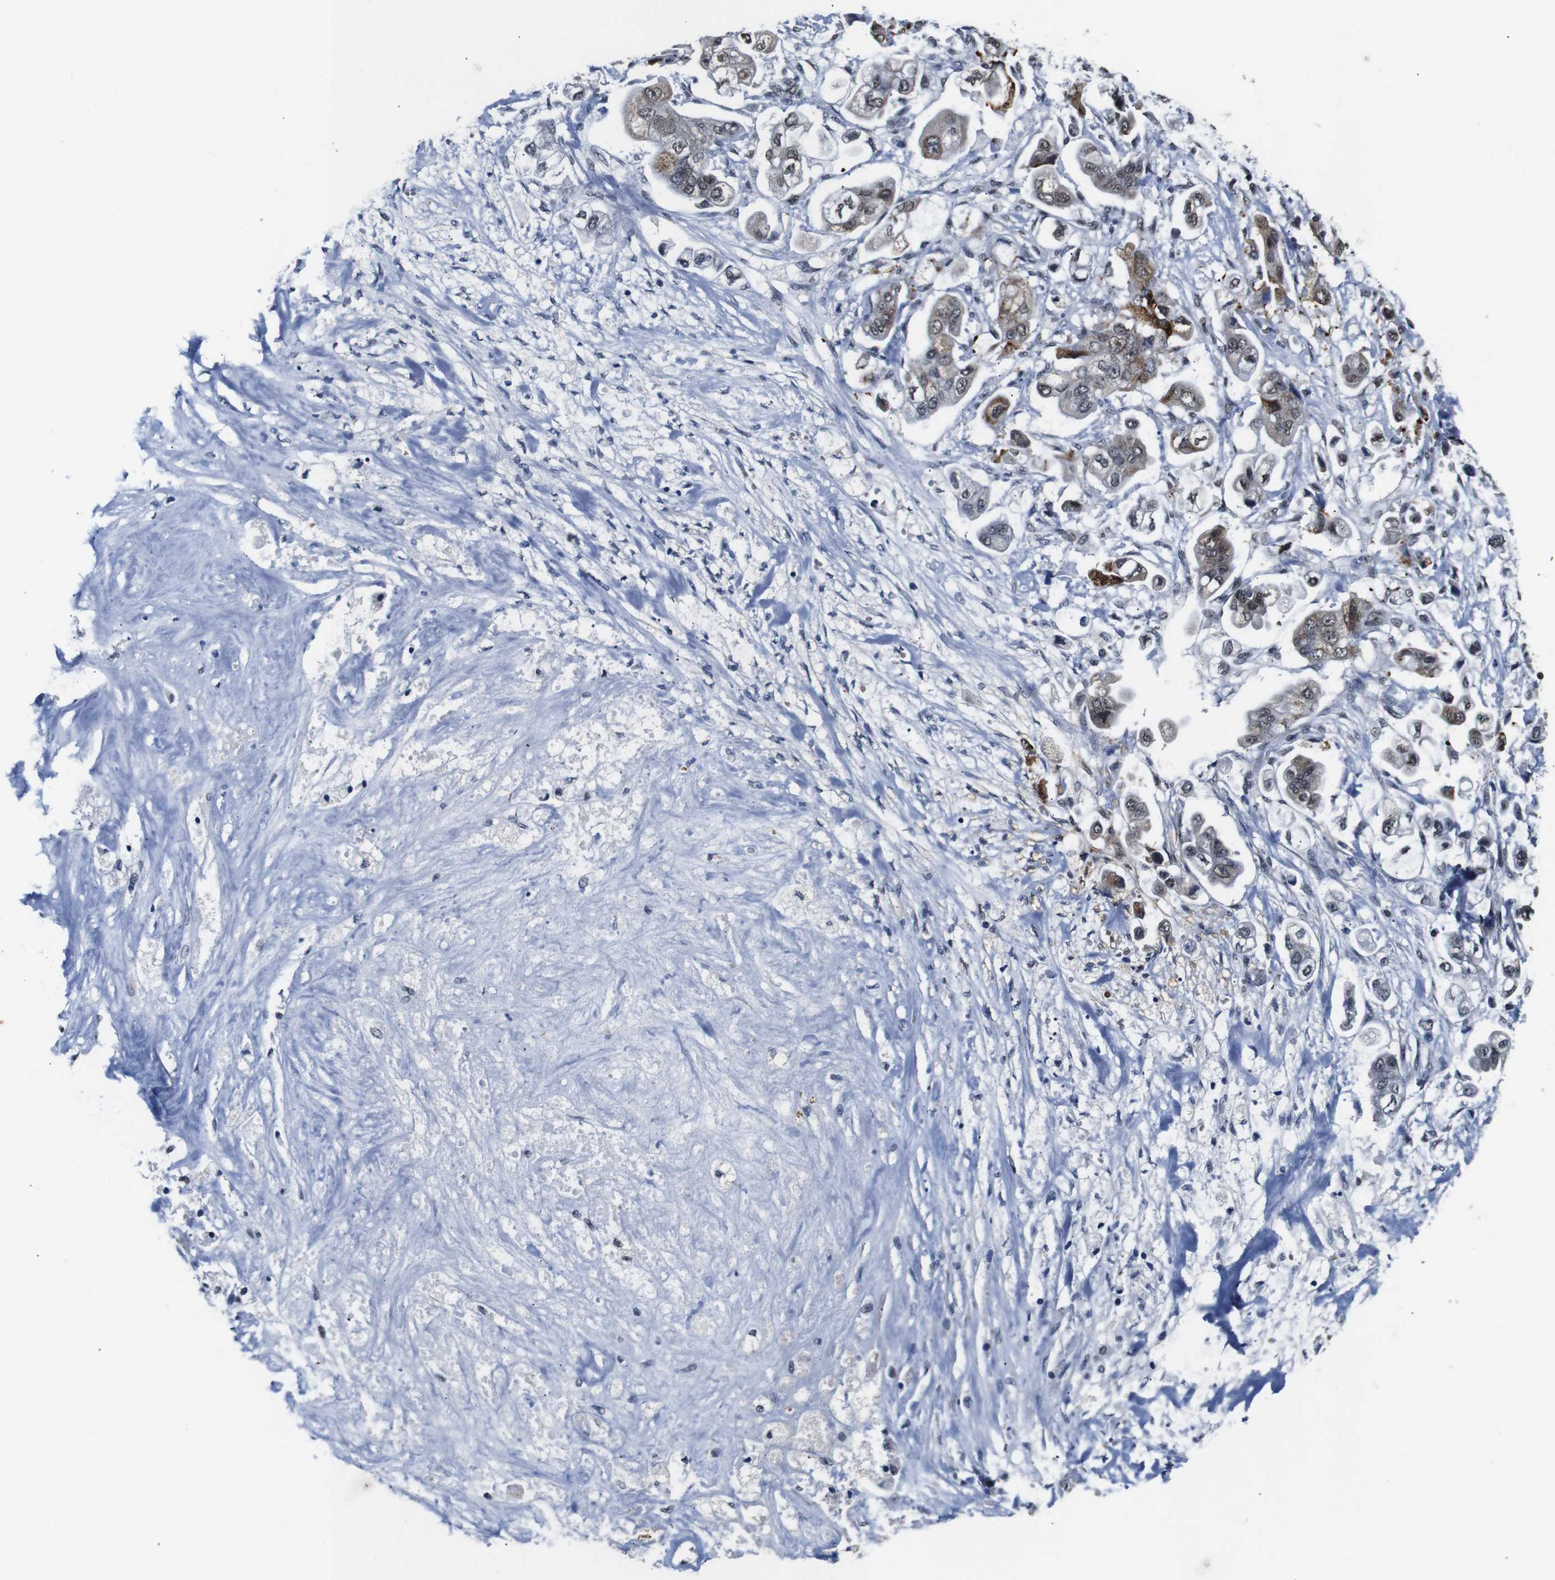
{"staining": {"intensity": "moderate", "quantity": "25%-75%", "location": "cytoplasmic/membranous,nuclear"}, "tissue": "stomach cancer", "cell_type": "Tumor cells", "image_type": "cancer", "snomed": [{"axis": "morphology", "description": "Adenocarcinoma, NOS"}, {"axis": "topography", "description": "Stomach"}], "caption": "A histopathology image of human adenocarcinoma (stomach) stained for a protein displays moderate cytoplasmic/membranous and nuclear brown staining in tumor cells.", "gene": "ILDR2", "patient": {"sex": "male", "age": 62}}